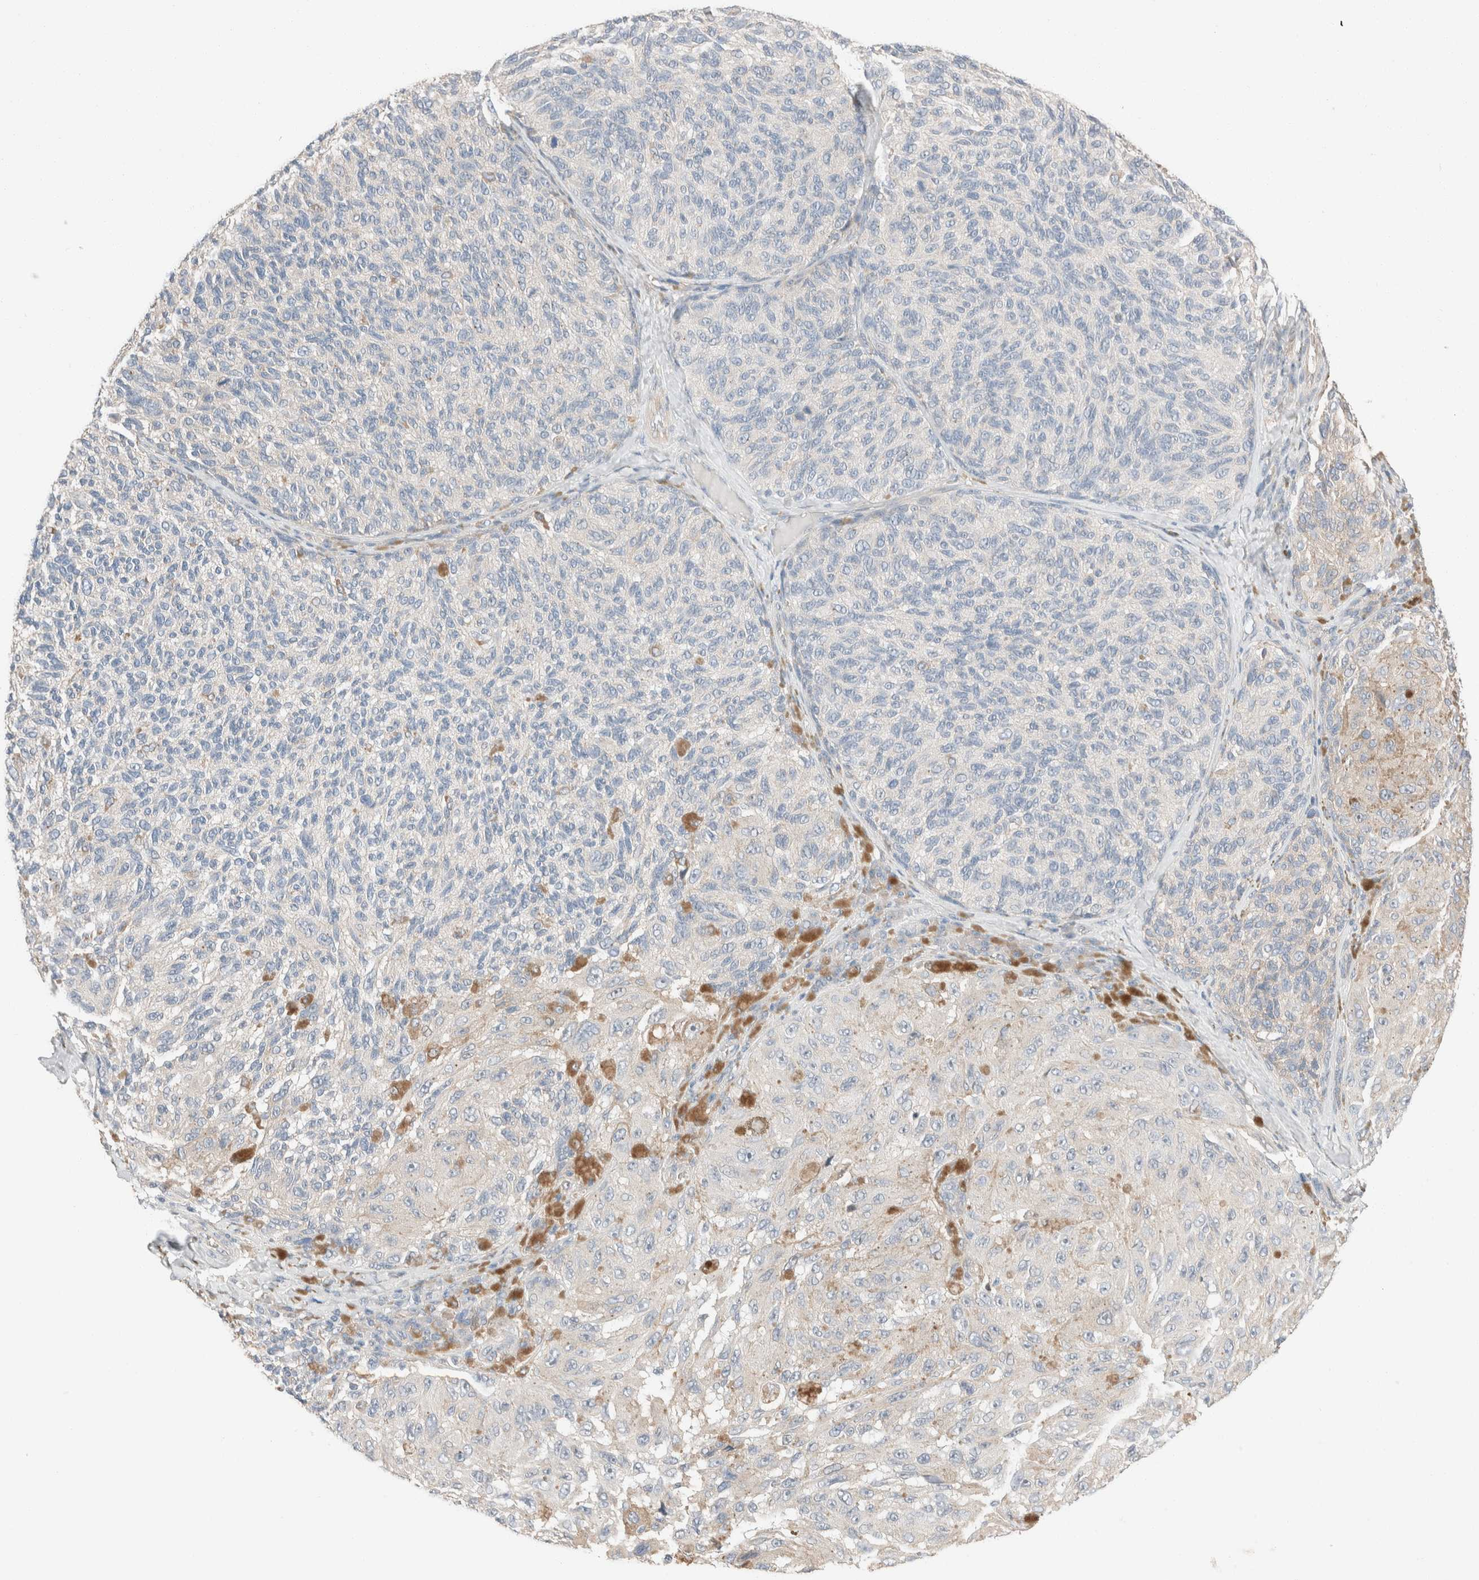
{"staining": {"intensity": "negative", "quantity": "none", "location": "none"}, "tissue": "melanoma", "cell_type": "Tumor cells", "image_type": "cancer", "snomed": [{"axis": "morphology", "description": "Malignant melanoma, NOS"}, {"axis": "topography", "description": "Skin"}], "caption": "Malignant melanoma was stained to show a protein in brown. There is no significant staining in tumor cells.", "gene": "PCM1", "patient": {"sex": "female", "age": 73}}